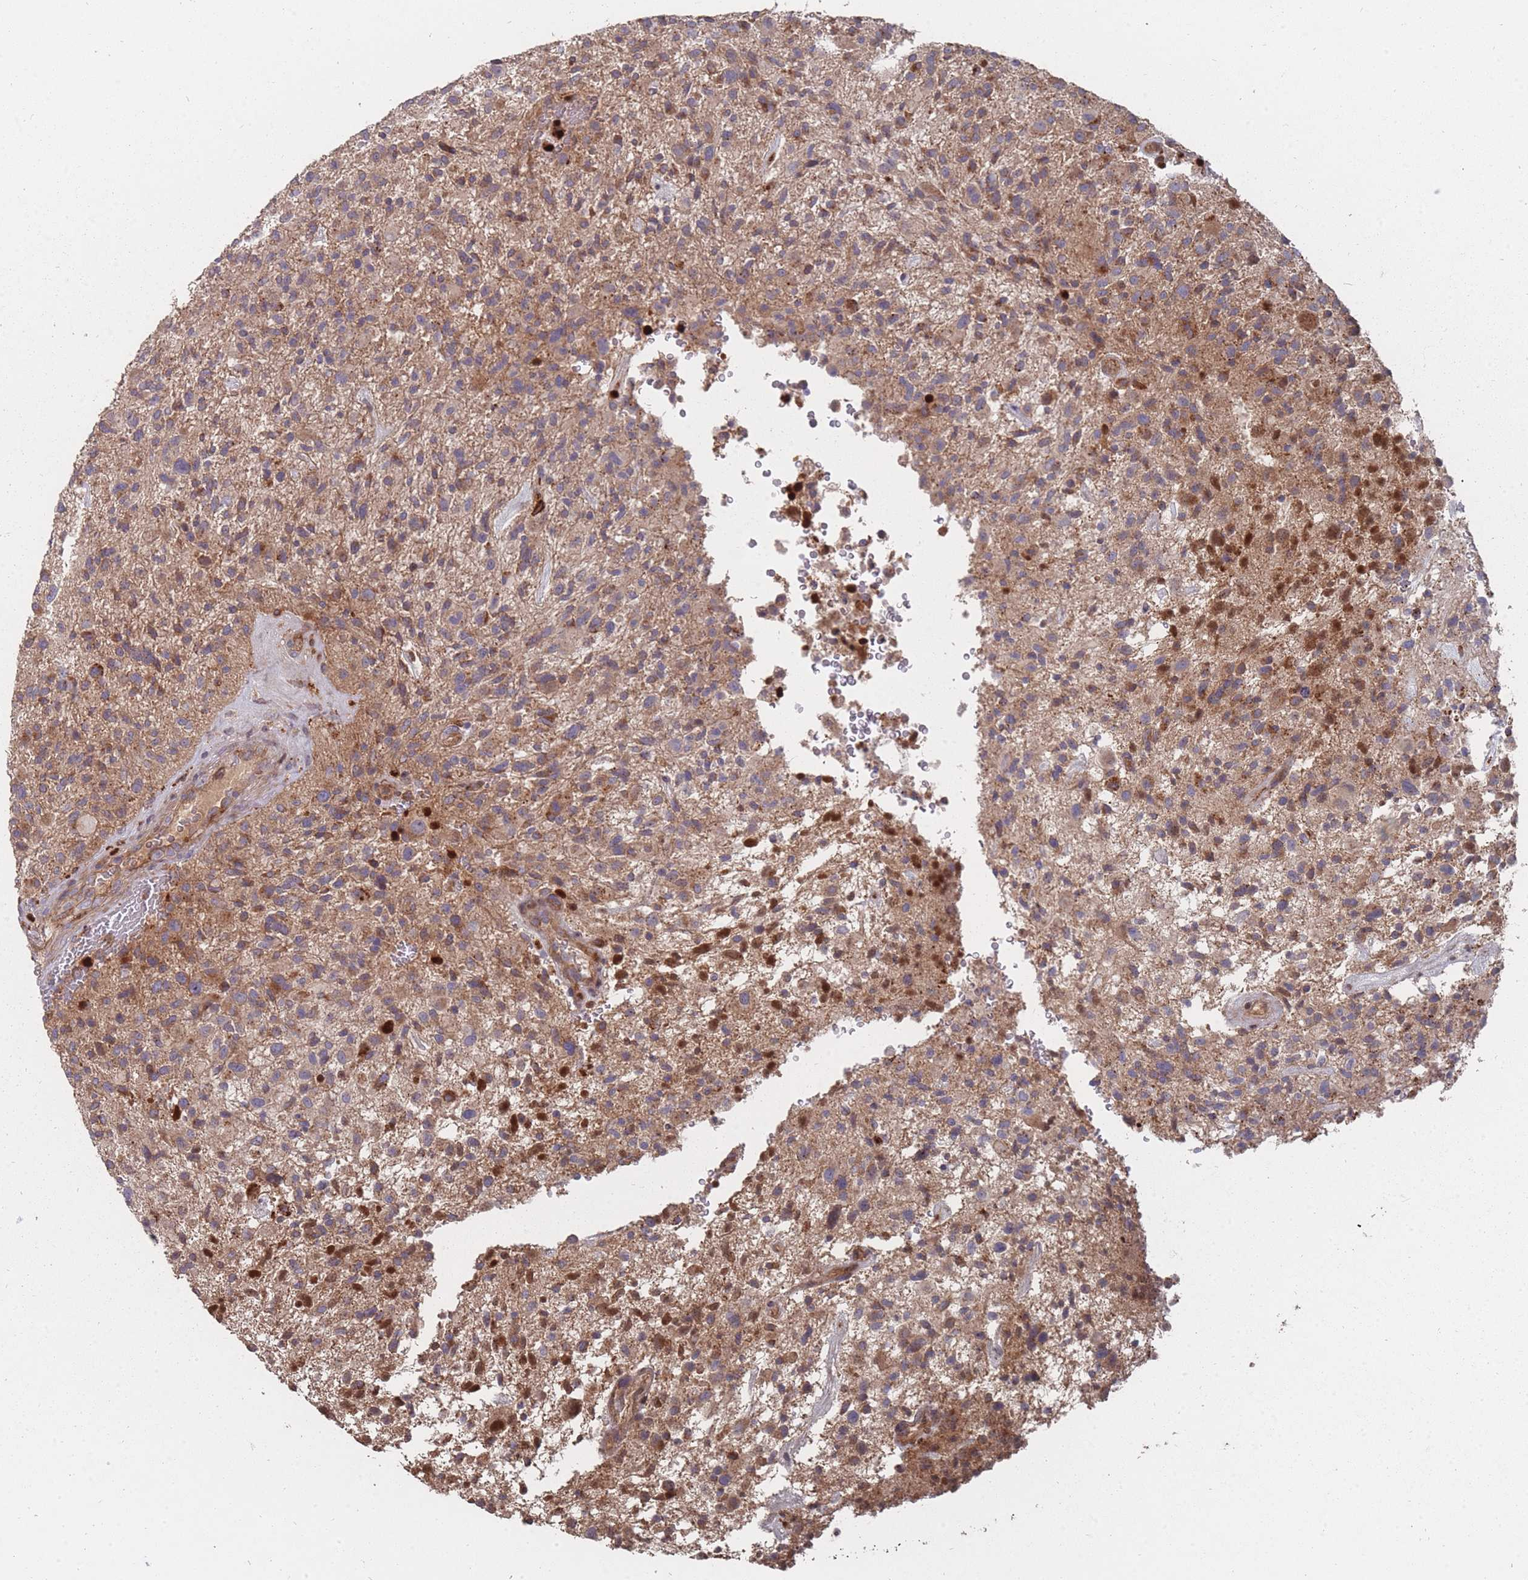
{"staining": {"intensity": "moderate", "quantity": ">75%", "location": "cytoplasmic/membranous"}, "tissue": "glioma", "cell_type": "Tumor cells", "image_type": "cancer", "snomed": [{"axis": "morphology", "description": "Glioma, malignant, High grade"}, {"axis": "topography", "description": "Brain"}], "caption": "High-magnification brightfield microscopy of glioma stained with DAB (3,3'-diaminobenzidine) (brown) and counterstained with hematoxylin (blue). tumor cells exhibit moderate cytoplasmic/membranous expression is identified in about>75% of cells.", "gene": "THSD7B", "patient": {"sex": "male", "age": 47}}